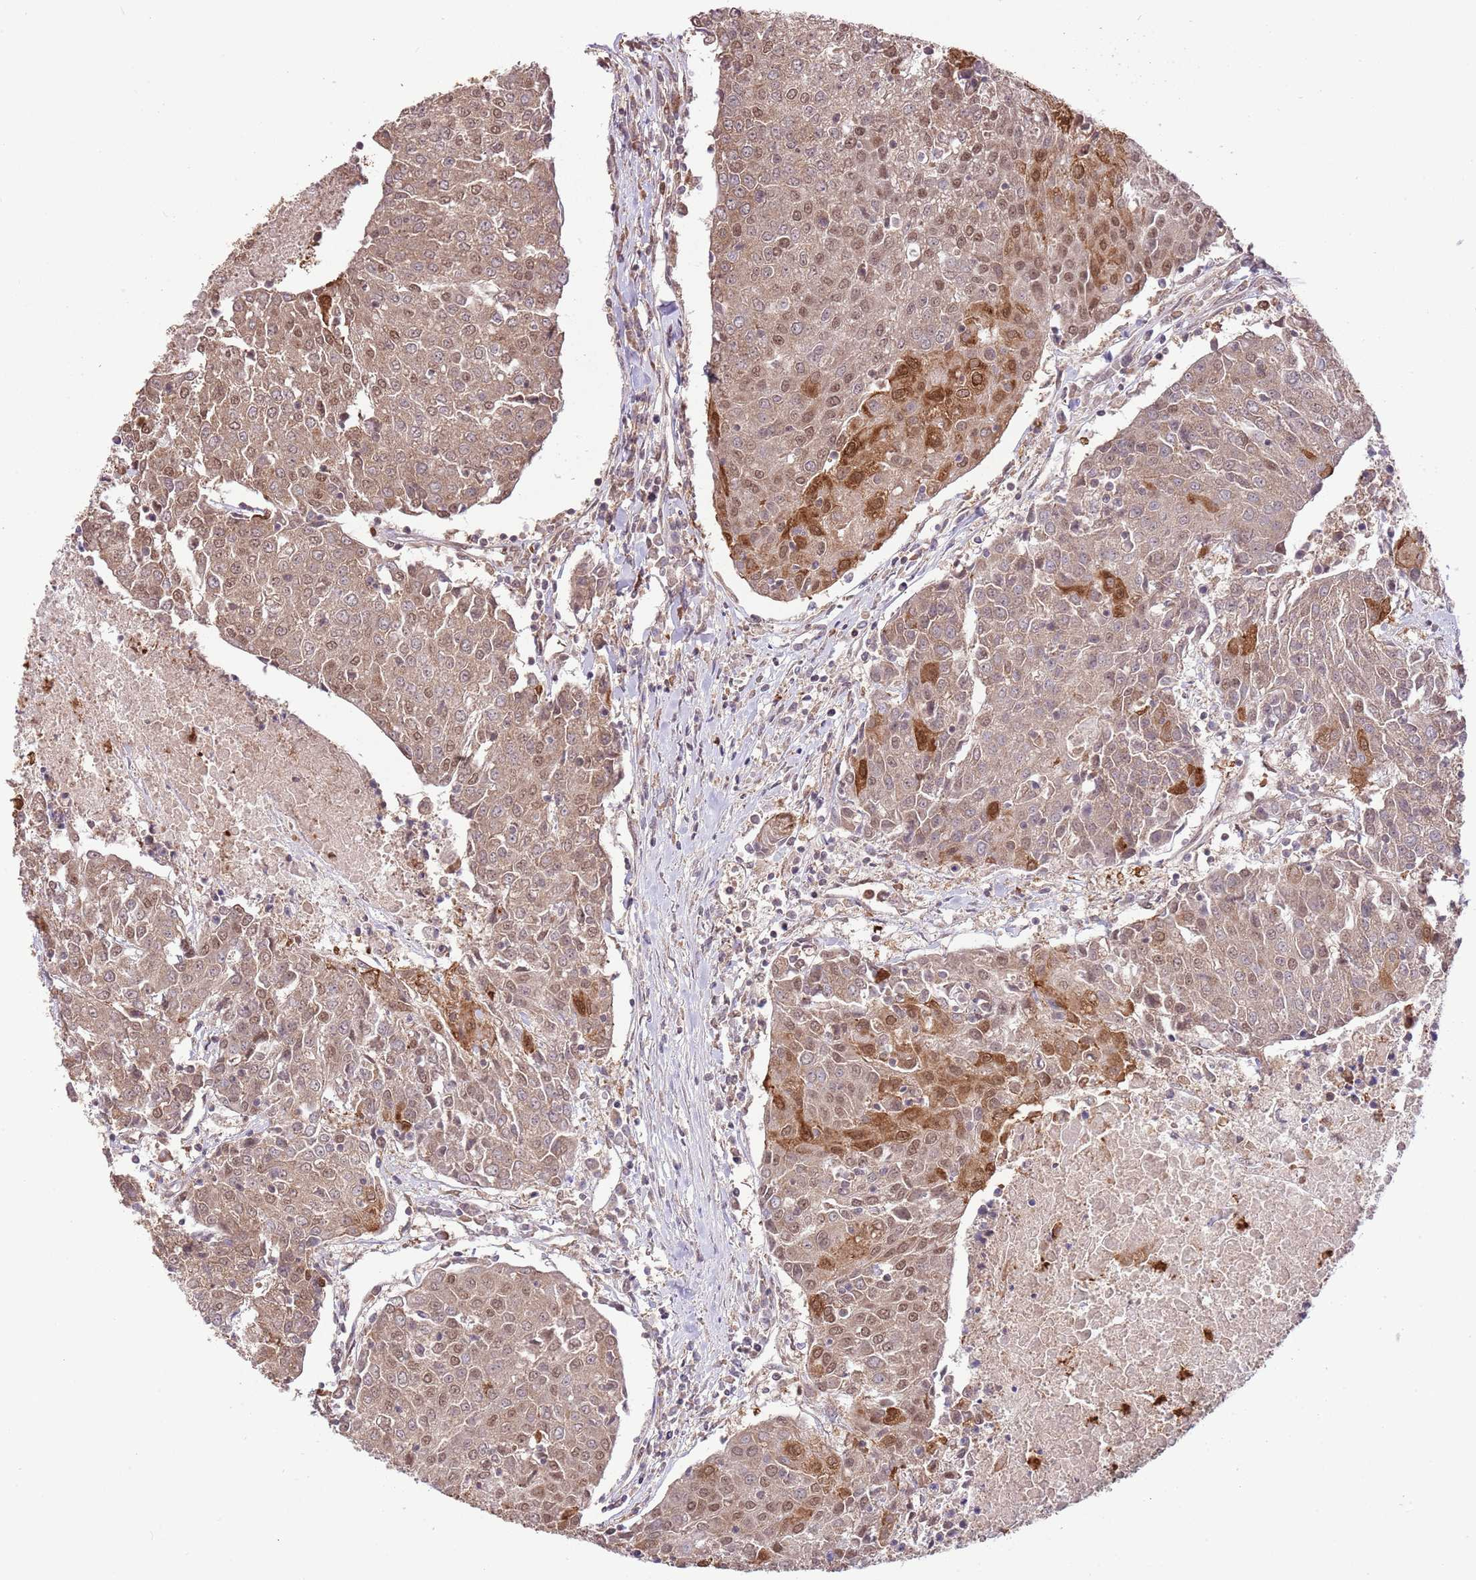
{"staining": {"intensity": "moderate", "quantity": ">75%", "location": "cytoplasmic/membranous,nuclear"}, "tissue": "urothelial cancer", "cell_type": "Tumor cells", "image_type": "cancer", "snomed": [{"axis": "morphology", "description": "Urothelial carcinoma, High grade"}, {"axis": "topography", "description": "Urinary bladder"}], "caption": "This is an image of immunohistochemistry staining of urothelial carcinoma (high-grade), which shows moderate expression in the cytoplasmic/membranous and nuclear of tumor cells.", "gene": "AMIGO1", "patient": {"sex": "female", "age": 85}}